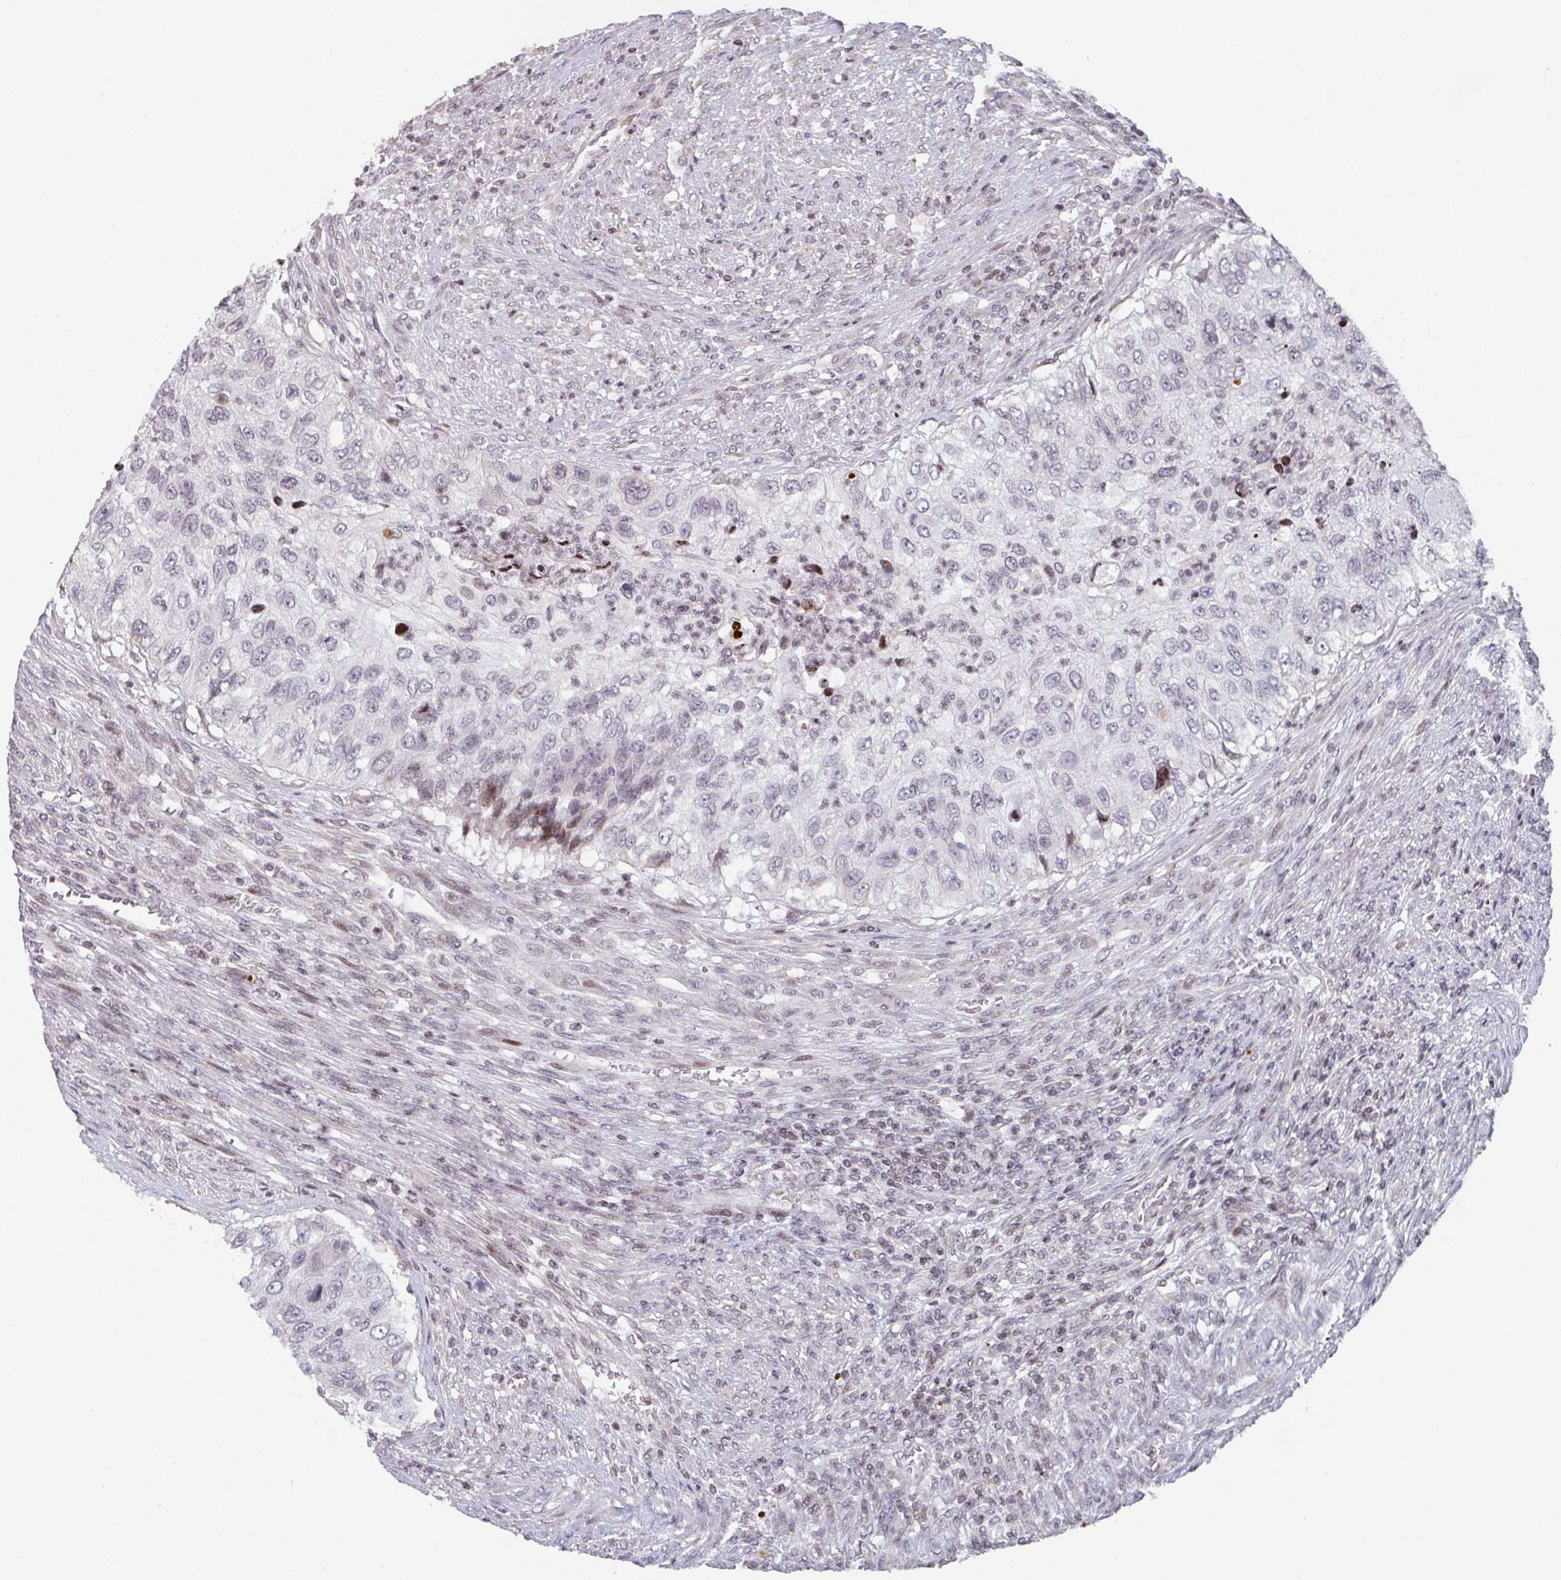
{"staining": {"intensity": "moderate", "quantity": "<25%", "location": "nuclear"}, "tissue": "urothelial cancer", "cell_type": "Tumor cells", "image_type": "cancer", "snomed": [{"axis": "morphology", "description": "Urothelial carcinoma, High grade"}, {"axis": "topography", "description": "Urinary bladder"}], "caption": "DAB (3,3'-diaminobenzidine) immunohistochemical staining of human urothelial cancer displays moderate nuclear protein expression in approximately <25% of tumor cells. Using DAB (3,3'-diaminobenzidine) (brown) and hematoxylin (blue) stains, captured at high magnification using brightfield microscopy.", "gene": "PCDHB8", "patient": {"sex": "female", "age": 60}}